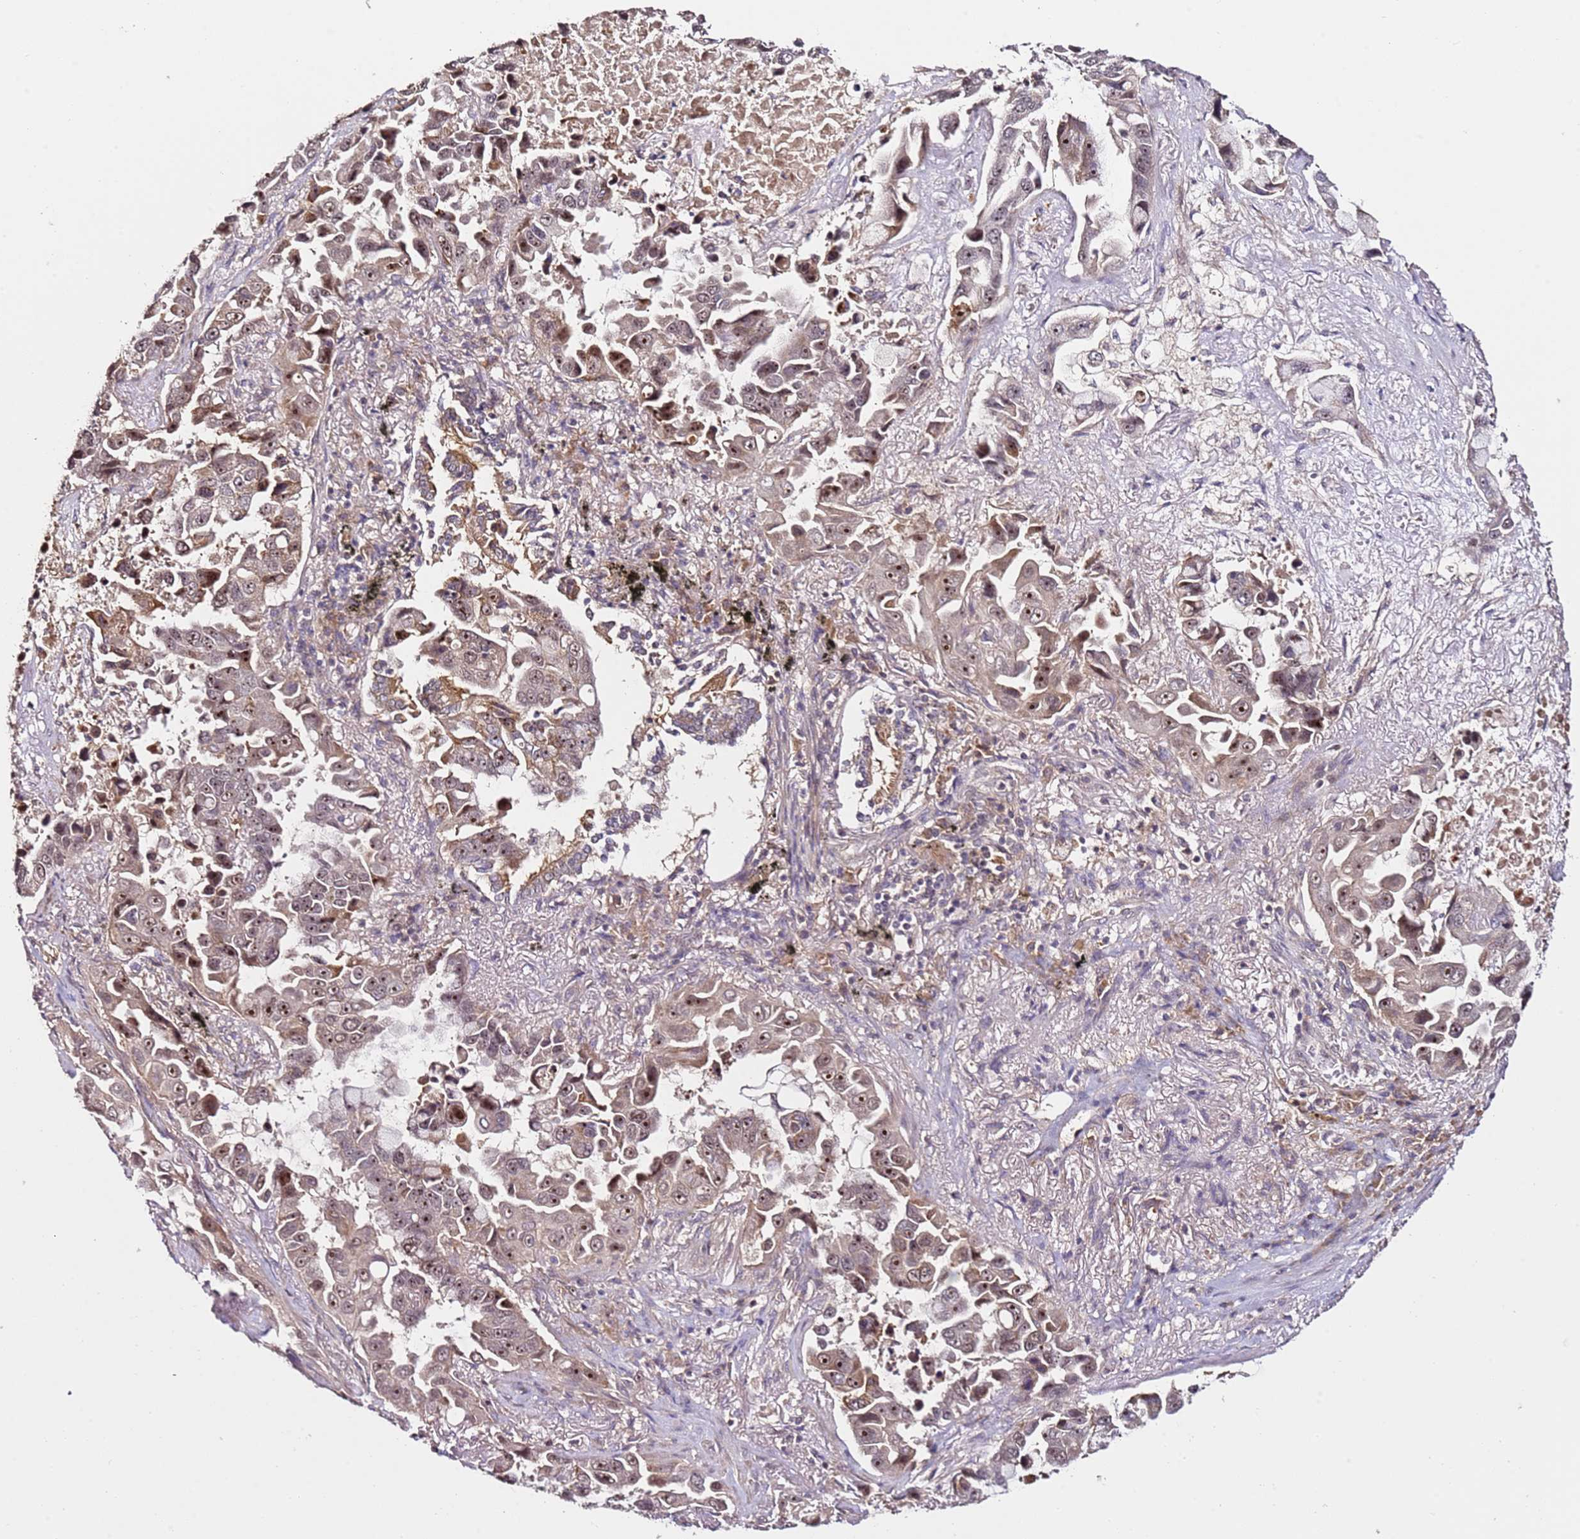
{"staining": {"intensity": "moderate", "quantity": ">75%", "location": "cytoplasmic/membranous,nuclear"}, "tissue": "lung cancer", "cell_type": "Tumor cells", "image_type": "cancer", "snomed": [{"axis": "morphology", "description": "Adenocarcinoma, NOS"}, {"axis": "topography", "description": "Lung"}], "caption": "Protein staining of adenocarcinoma (lung) tissue exhibits moderate cytoplasmic/membranous and nuclear positivity in approximately >75% of tumor cells. (DAB = brown stain, brightfield microscopy at high magnification).", "gene": "DDX27", "patient": {"sex": "male", "age": 64}}